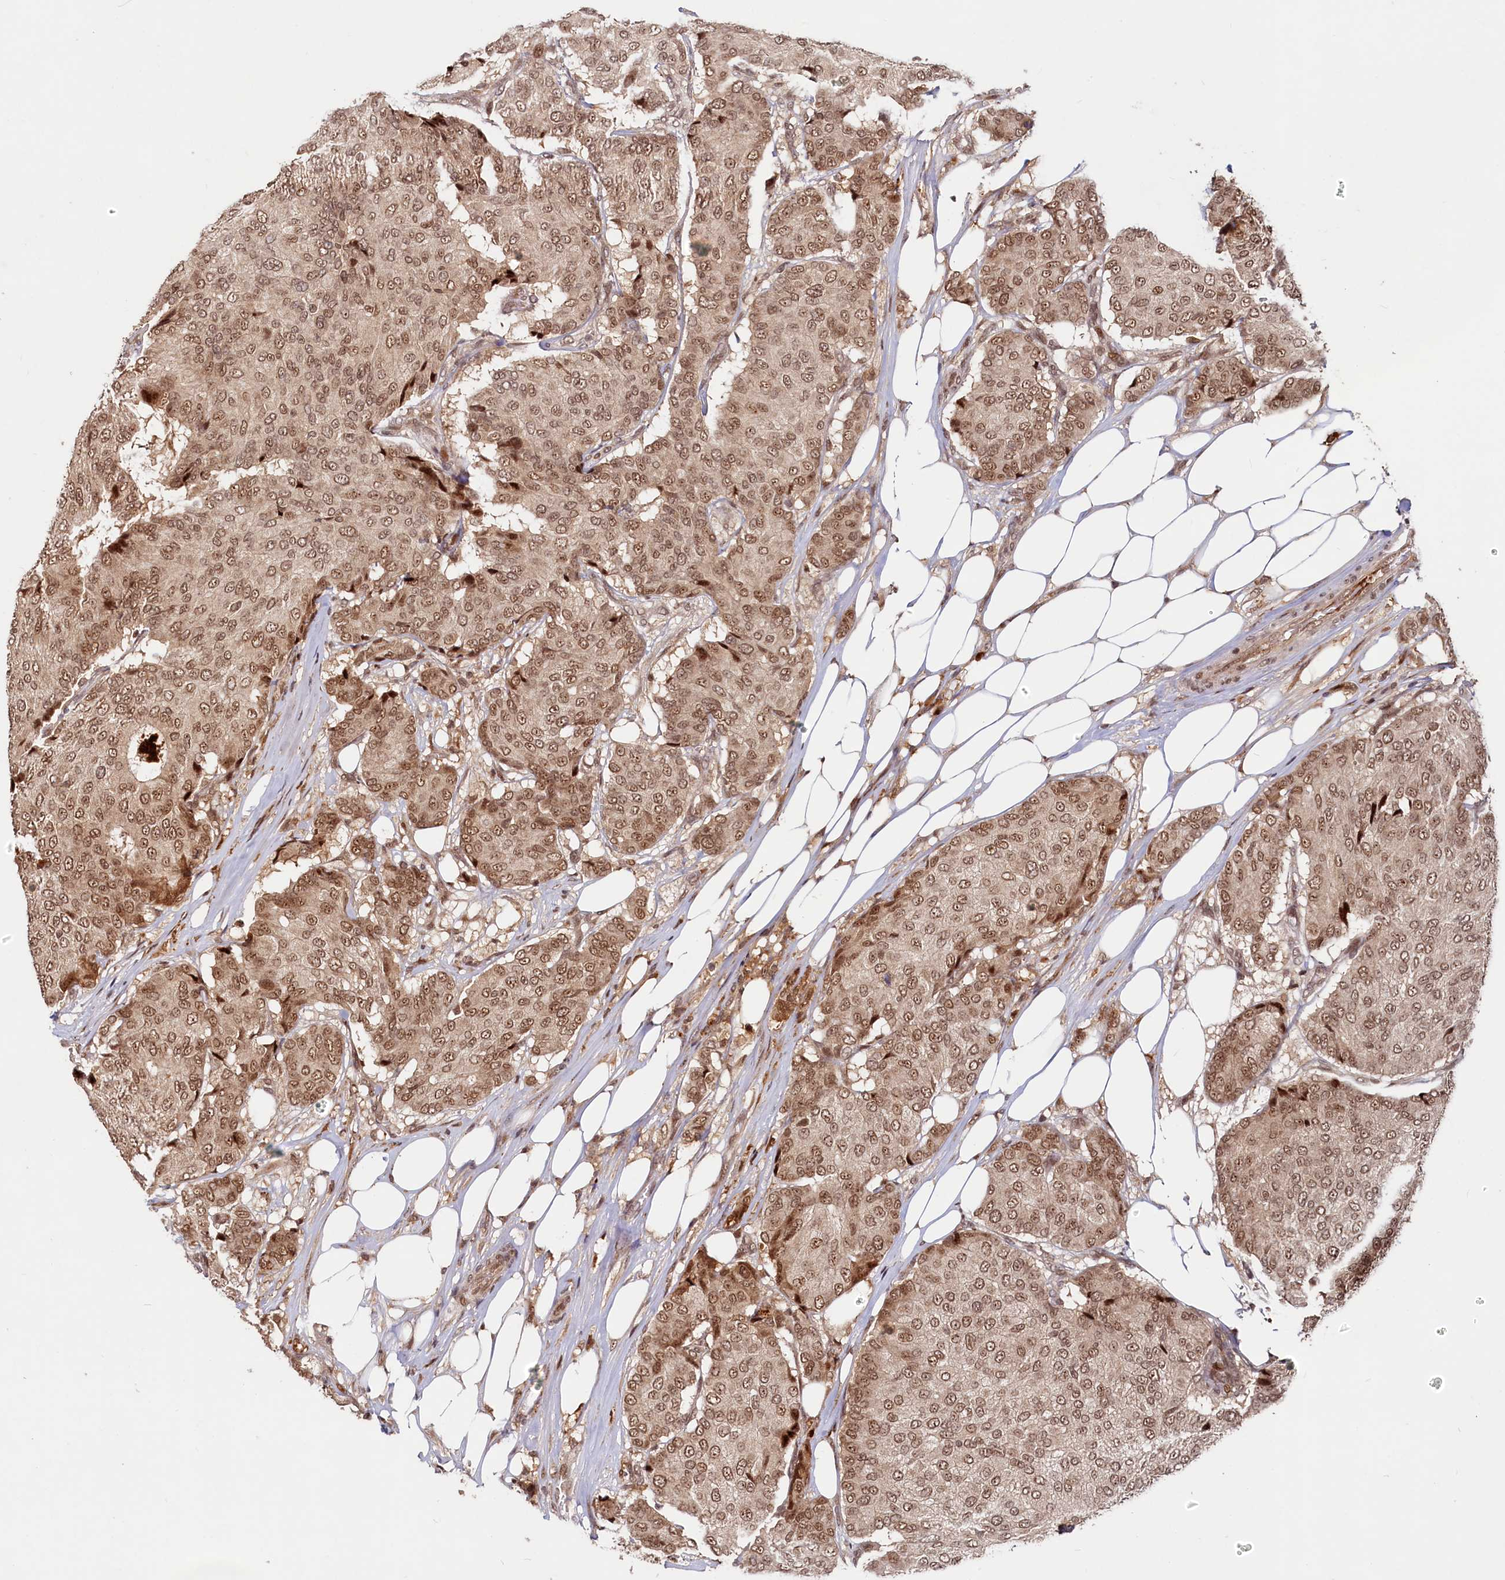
{"staining": {"intensity": "moderate", "quantity": ">75%", "location": "nuclear"}, "tissue": "breast cancer", "cell_type": "Tumor cells", "image_type": "cancer", "snomed": [{"axis": "morphology", "description": "Duct carcinoma"}, {"axis": "topography", "description": "Breast"}], "caption": "Immunohistochemistry image of human intraductal carcinoma (breast) stained for a protein (brown), which demonstrates medium levels of moderate nuclear positivity in approximately >75% of tumor cells.", "gene": "TRAPPC4", "patient": {"sex": "female", "age": 75}}